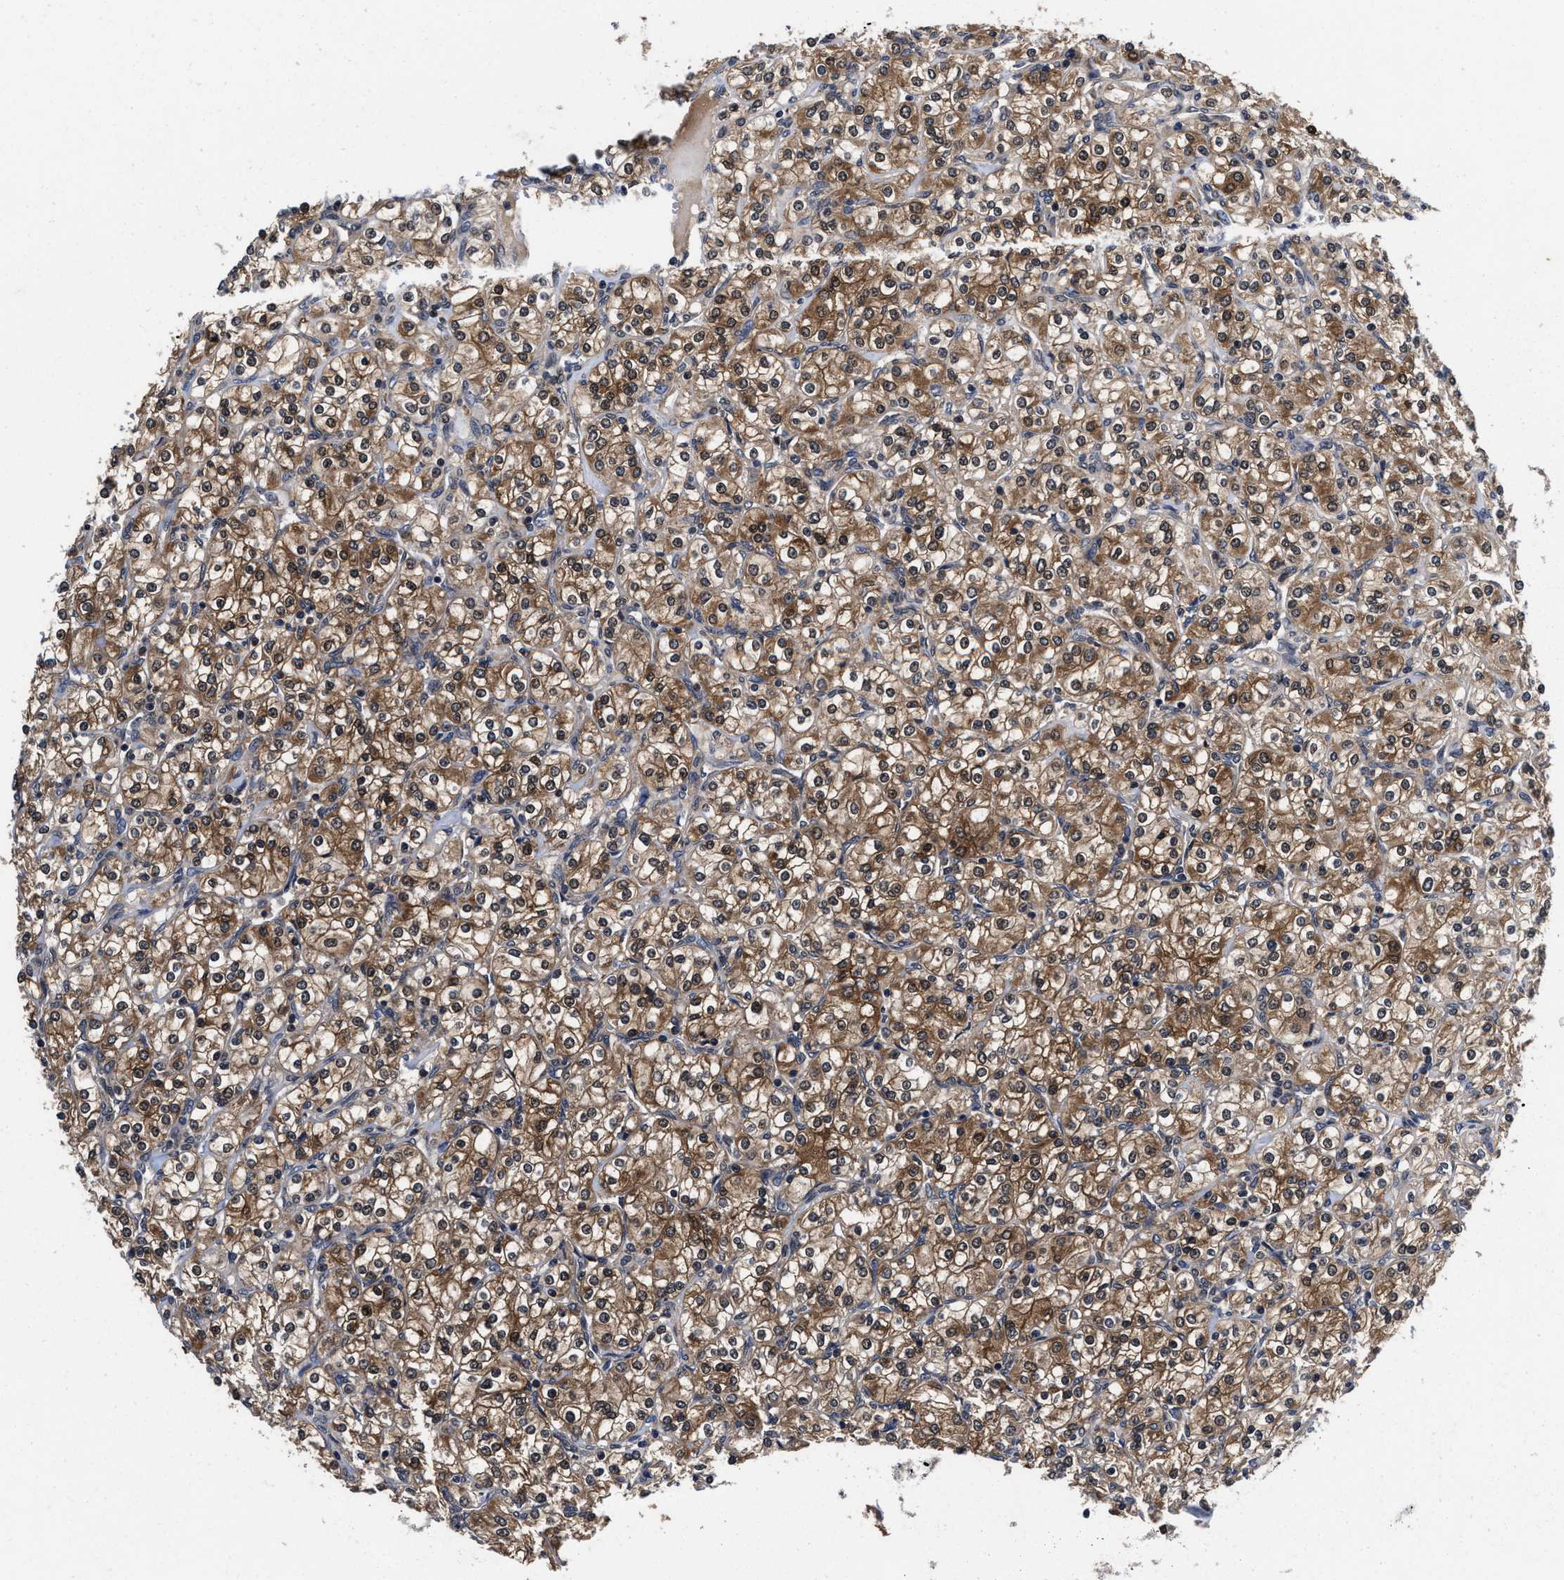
{"staining": {"intensity": "moderate", "quantity": ">75%", "location": "cytoplasmic/membranous"}, "tissue": "renal cancer", "cell_type": "Tumor cells", "image_type": "cancer", "snomed": [{"axis": "morphology", "description": "Adenocarcinoma, NOS"}, {"axis": "topography", "description": "Kidney"}], "caption": "A high-resolution micrograph shows immunohistochemistry (IHC) staining of adenocarcinoma (renal), which shows moderate cytoplasmic/membranous positivity in approximately >75% of tumor cells.", "gene": "KIF12", "patient": {"sex": "male", "age": 77}}